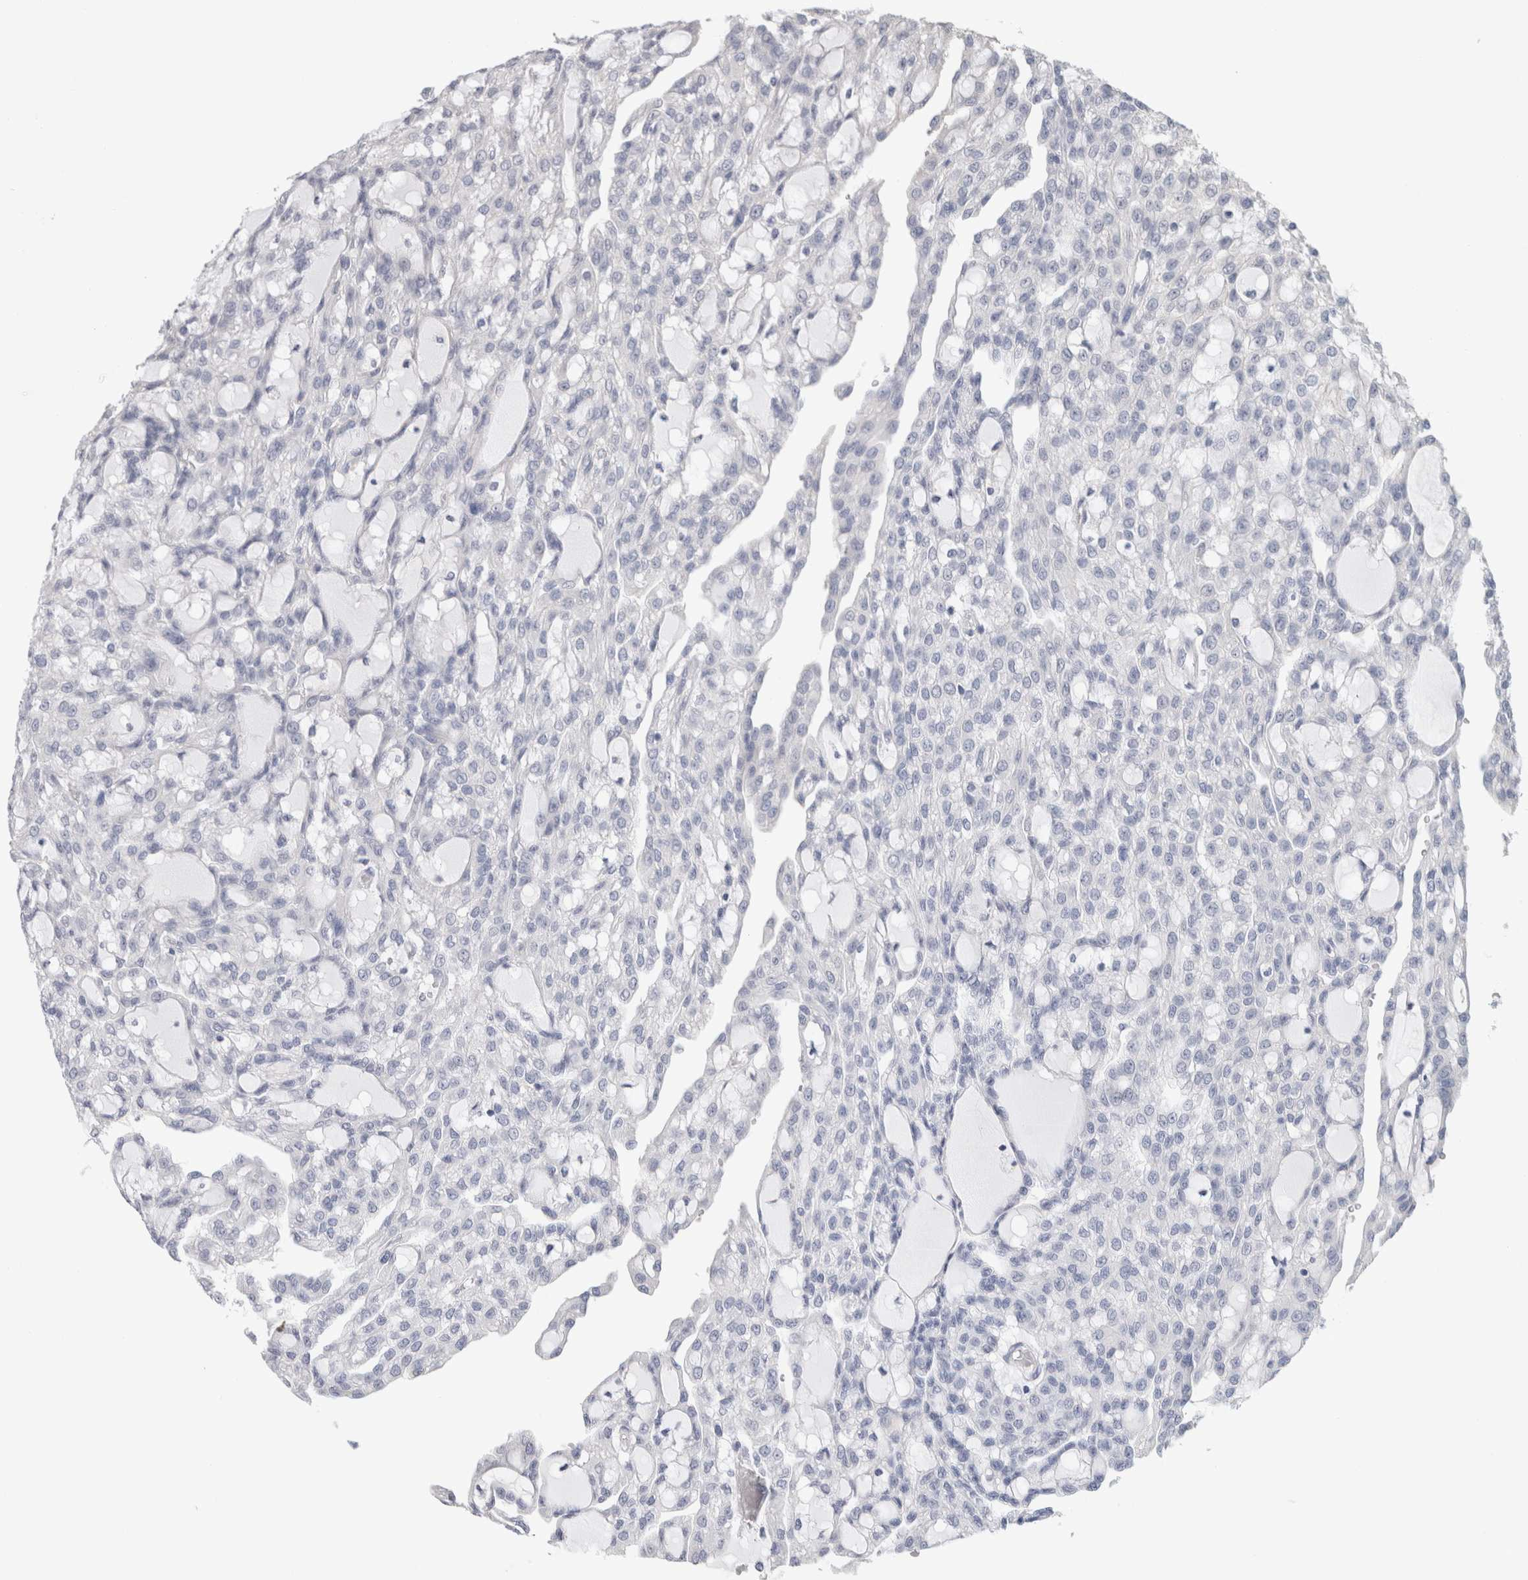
{"staining": {"intensity": "negative", "quantity": "none", "location": "none"}, "tissue": "renal cancer", "cell_type": "Tumor cells", "image_type": "cancer", "snomed": [{"axis": "morphology", "description": "Adenocarcinoma, NOS"}, {"axis": "topography", "description": "Kidney"}], "caption": "High magnification brightfield microscopy of renal adenocarcinoma stained with DAB (brown) and counterstained with hematoxylin (blue): tumor cells show no significant positivity.", "gene": "AFP", "patient": {"sex": "male", "age": 63}}